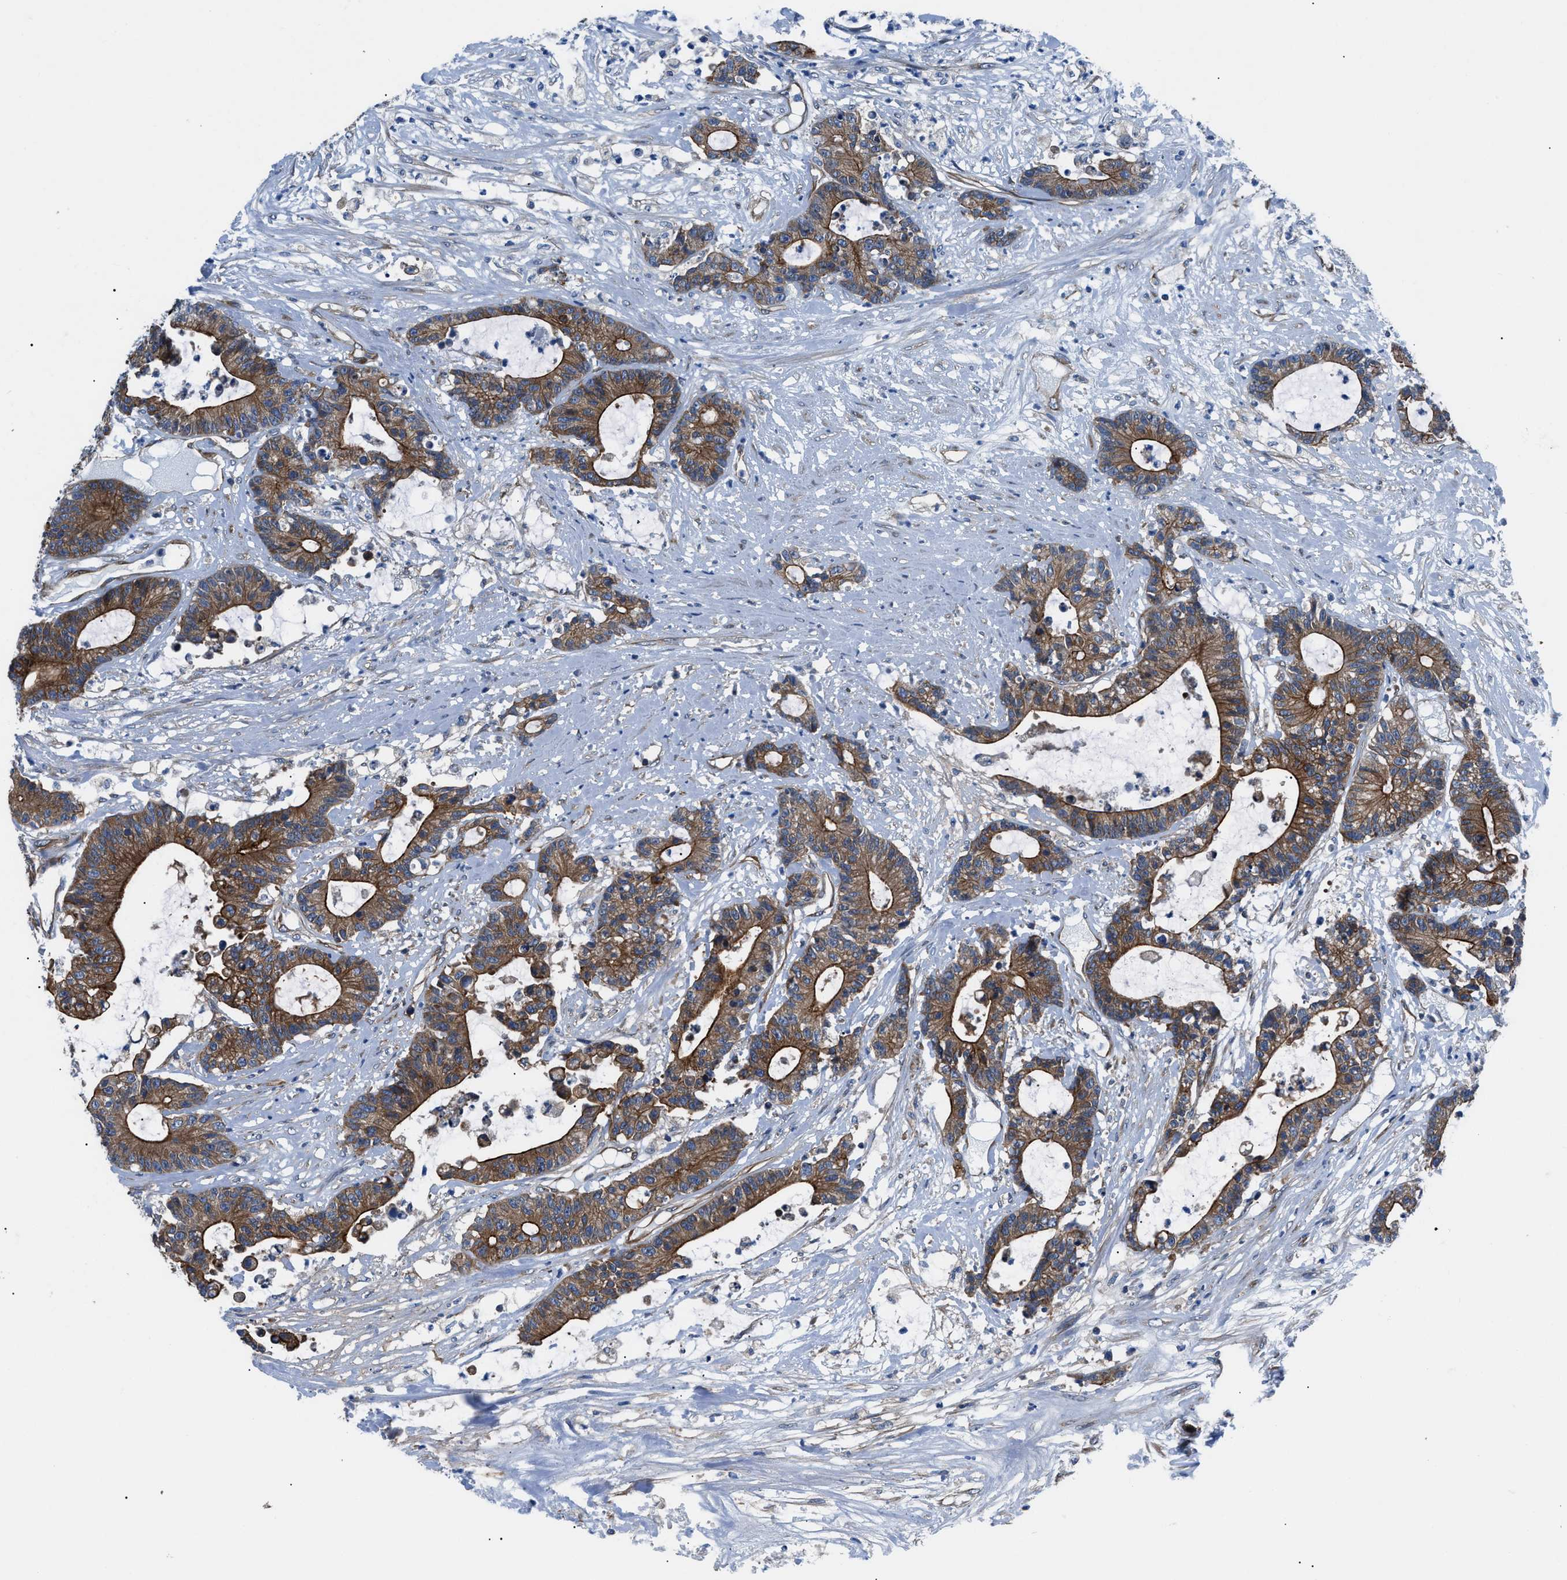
{"staining": {"intensity": "strong", "quantity": ">75%", "location": "cytoplasmic/membranous"}, "tissue": "colorectal cancer", "cell_type": "Tumor cells", "image_type": "cancer", "snomed": [{"axis": "morphology", "description": "Adenocarcinoma, NOS"}, {"axis": "topography", "description": "Colon"}], "caption": "This image demonstrates IHC staining of colorectal adenocarcinoma, with high strong cytoplasmic/membranous staining in about >75% of tumor cells.", "gene": "TRIP4", "patient": {"sex": "female", "age": 84}}